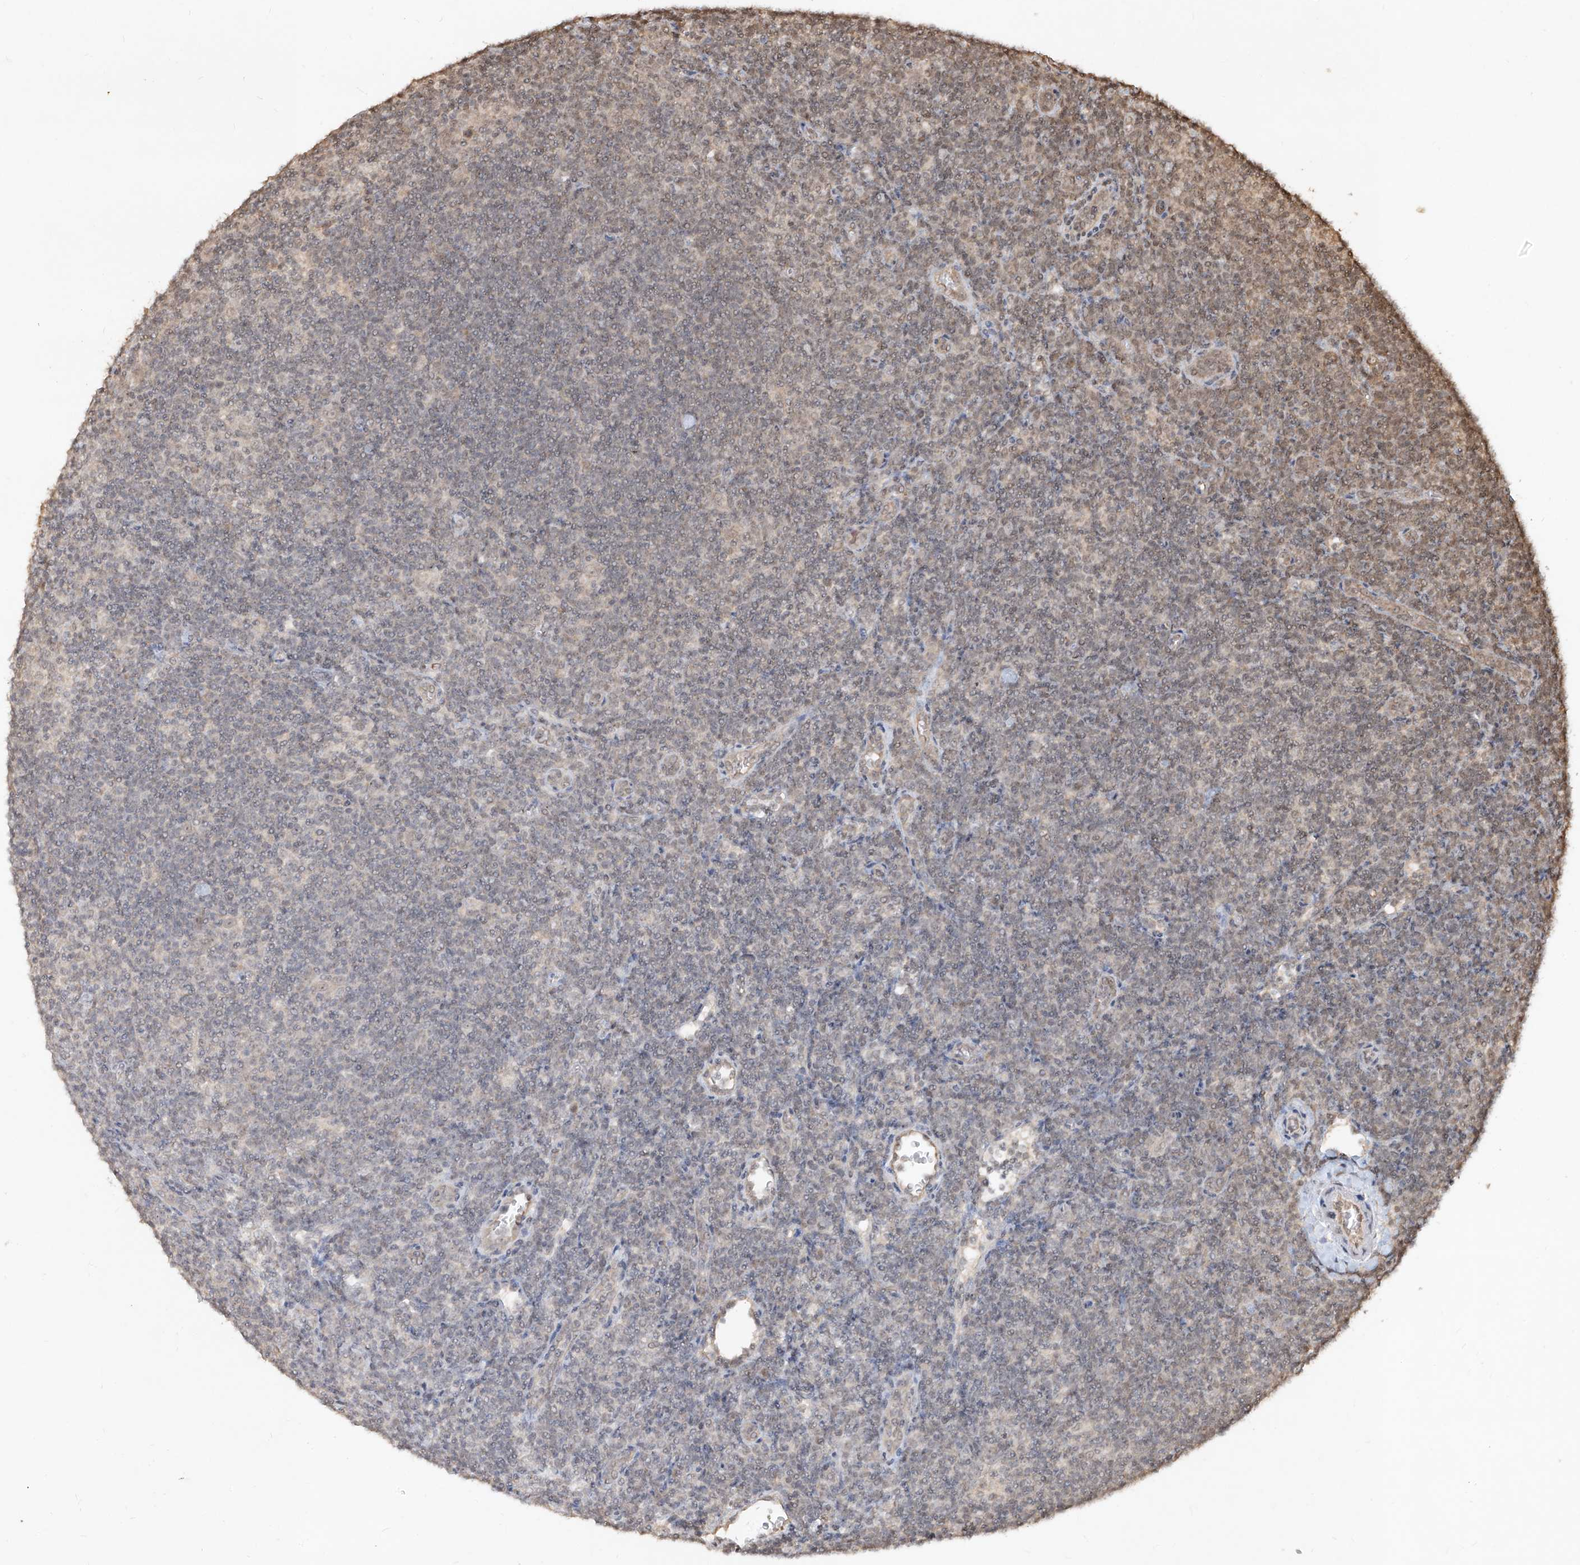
{"staining": {"intensity": "weak", "quantity": "<25%", "location": "cytoplasmic/membranous,nuclear"}, "tissue": "lymphoma", "cell_type": "Tumor cells", "image_type": "cancer", "snomed": [{"axis": "morphology", "description": "Hodgkin's disease, NOS"}, {"axis": "topography", "description": "Lymph node"}], "caption": "Histopathology image shows no significant protein staining in tumor cells of lymphoma. (DAB IHC visualized using brightfield microscopy, high magnification).", "gene": "UBE2K", "patient": {"sex": "female", "age": 57}}